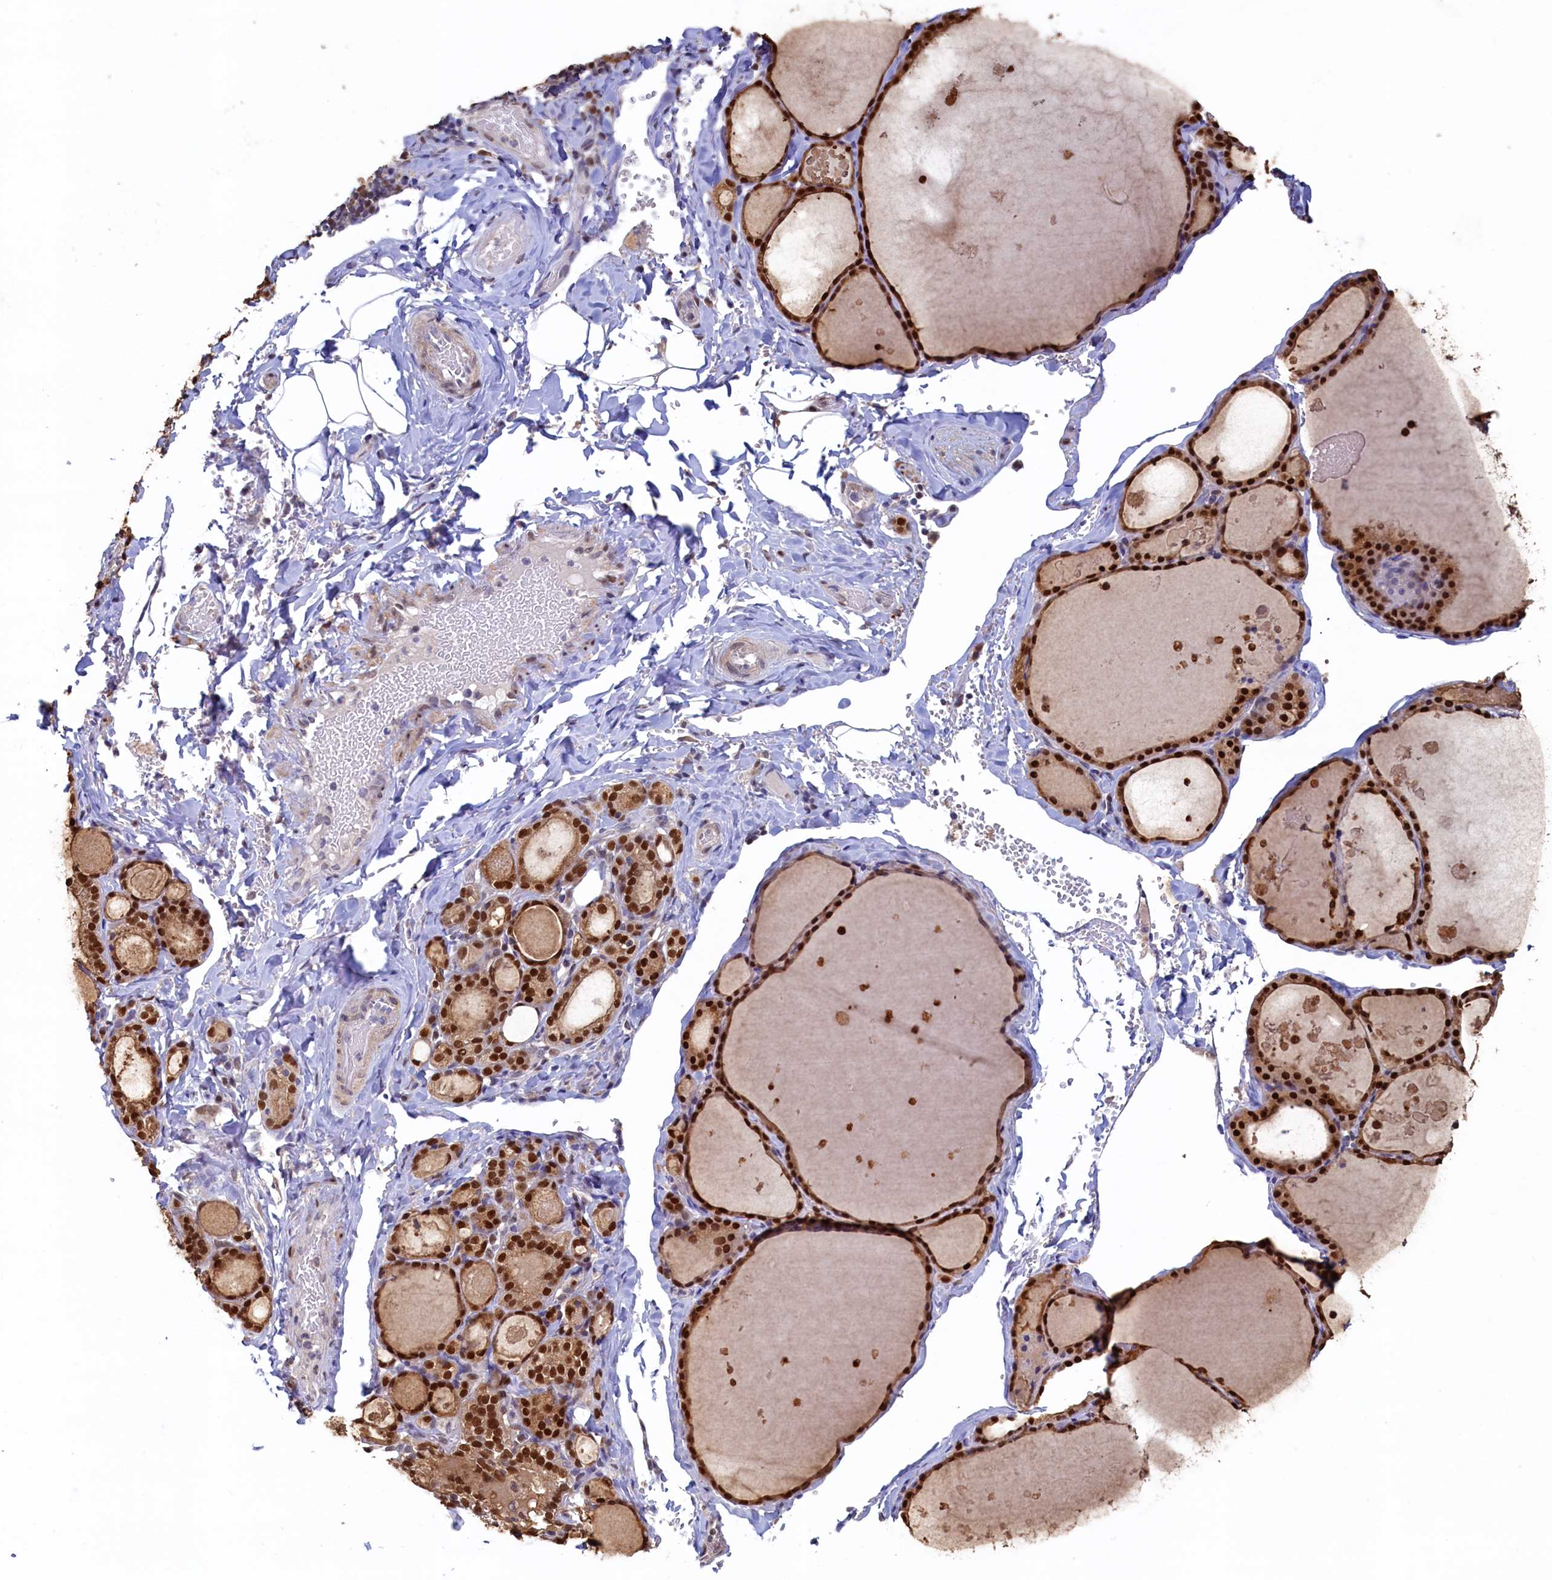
{"staining": {"intensity": "strong", "quantity": ">75%", "location": "cytoplasmic/membranous,nuclear"}, "tissue": "thyroid gland", "cell_type": "Glandular cells", "image_type": "normal", "snomed": [{"axis": "morphology", "description": "Normal tissue, NOS"}, {"axis": "topography", "description": "Thyroid gland"}], "caption": "Brown immunohistochemical staining in normal thyroid gland shows strong cytoplasmic/membranous,nuclear positivity in about >75% of glandular cells. (Brightfield microscopy of DAB IHC at high magnification).", "gene": "AHCY", "patient": {"sex": "male", "age": 56}}